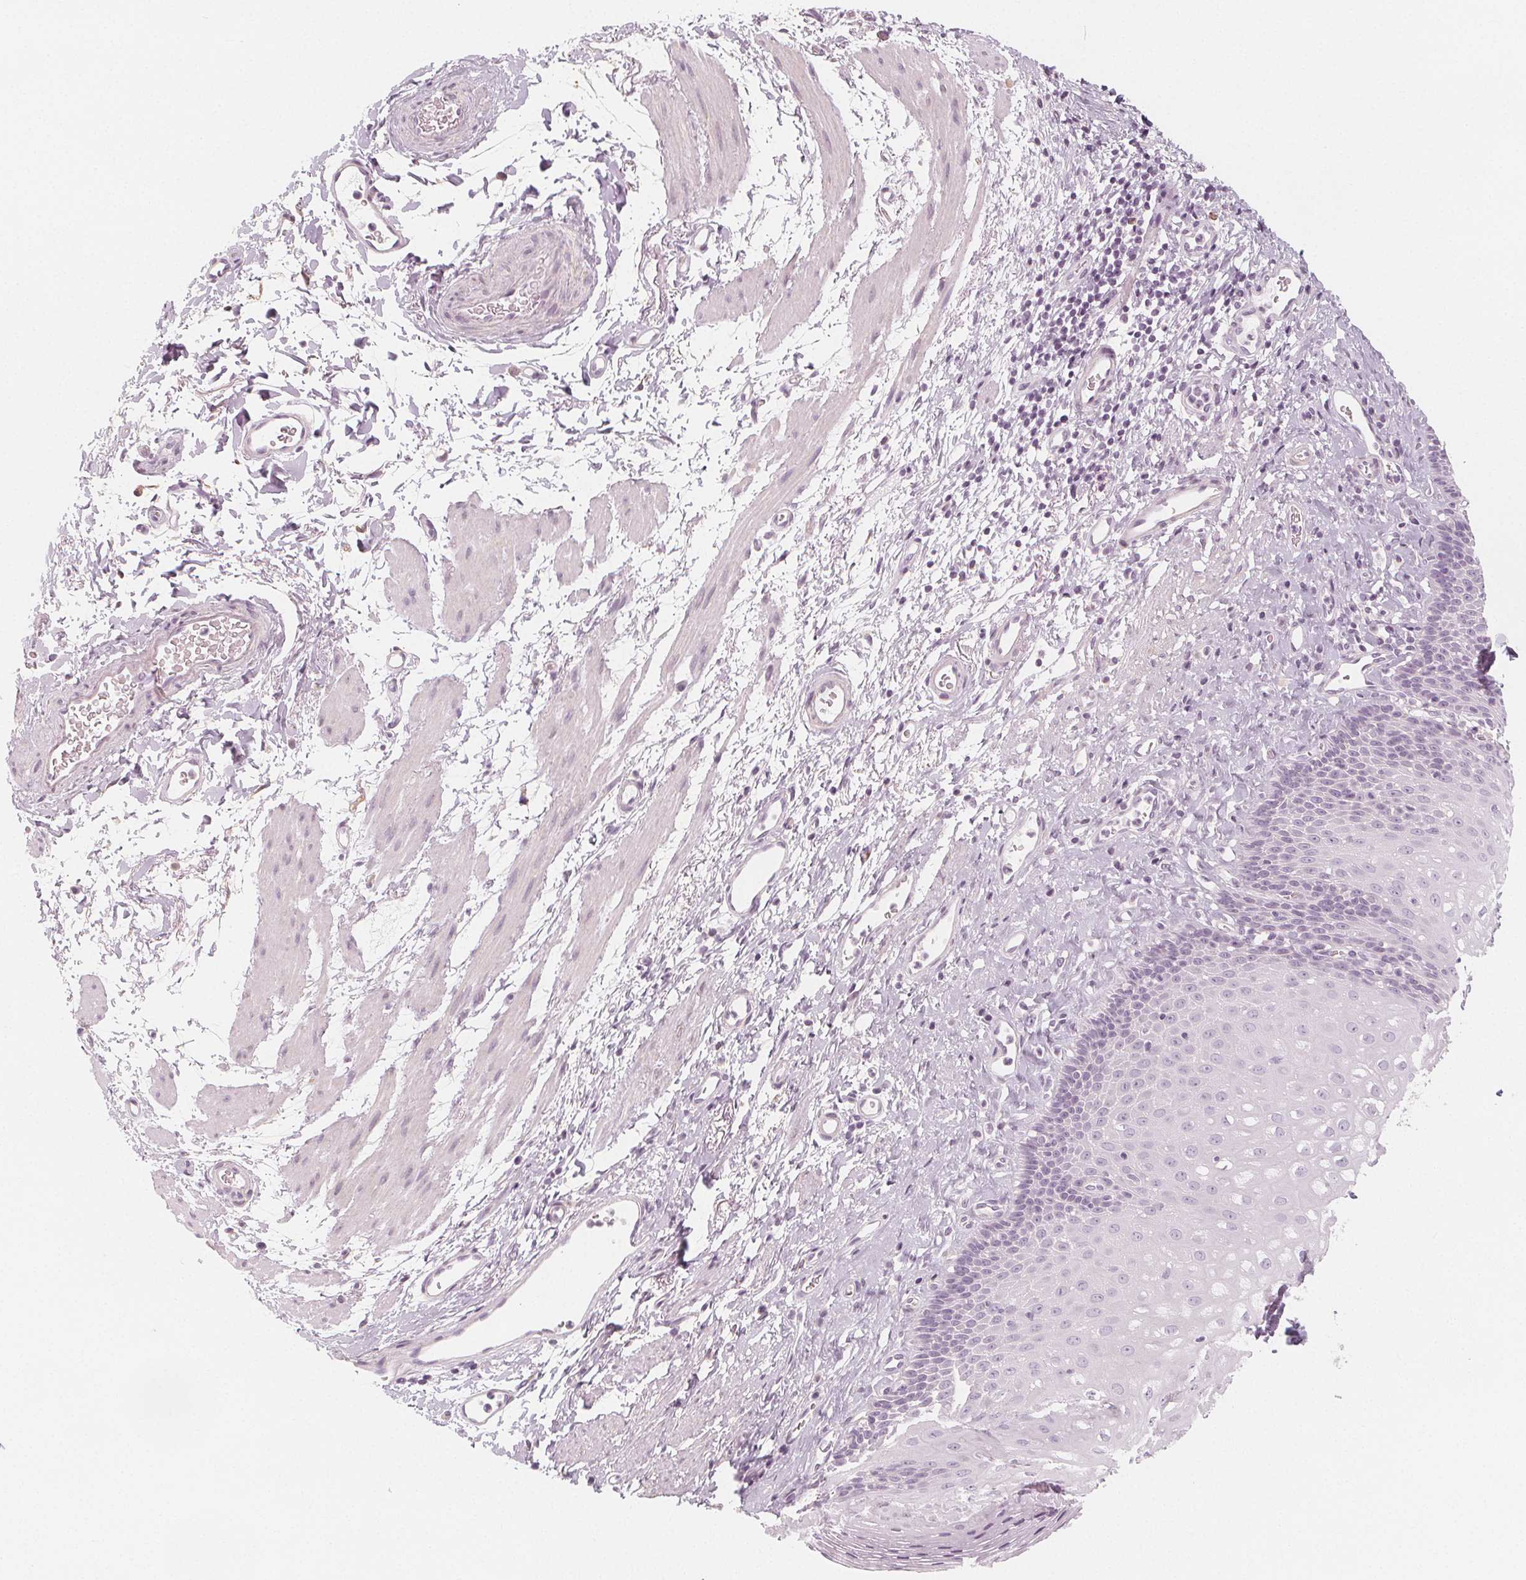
{"staining": {"intensity": "negative", "quantity": "none", "location": "none"}, "tissue": "esophagus", "cell_type": "Squamous epithelial cells", "image_type": "normal", "snomed": [{"axis": "morphology", "description": "Normal tissue, NOS"}, {"axis": "topography", "description": "Esophagus"}], "caption": "A micrograph of esophagus stained for a protein demonstrates no brown staining in squamous epithelial cells.", "gene": "MAP1A", "patient": {"sex": "female", "age": 68}}